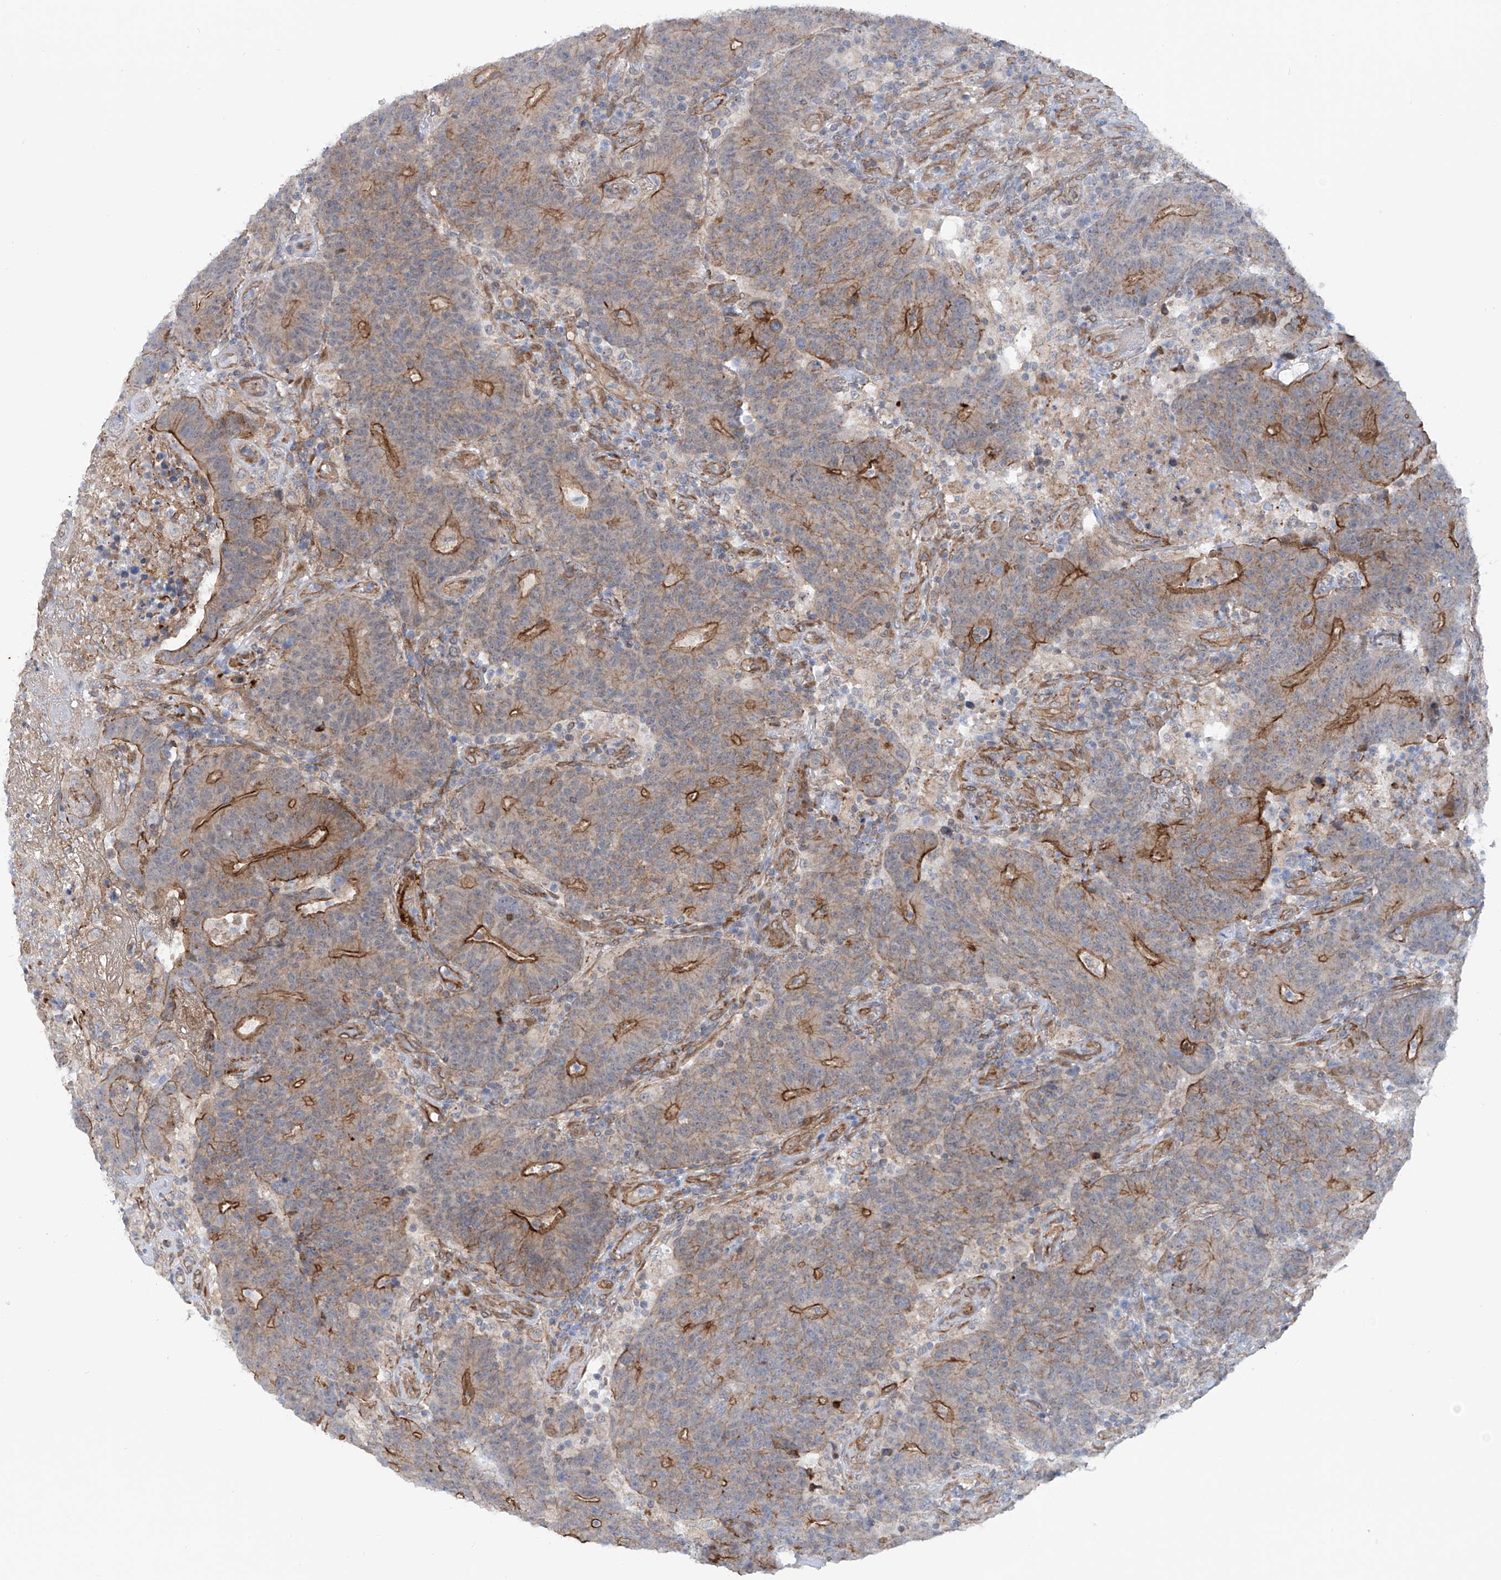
{"staining": {"intensity": "moderate", "quantity": ">75%", "location": "cytoplasmic/membranous"}, "tissue": "colorectal cancer", "cell_type": "Tumor cells", "image_type": "cancer", "snomed": [{"axis": "morphology", "description": "Normal tissue, NOS"}, {"axis": "morphology", "description": "Adenocarcinoma, NOS"}, {"axis": "topography", "description": "Colon"}], "caption": "Colorectal adenocarcinoma was stained to show a protein in brown. There is medium levels of moderate cytoplasmic/membranous expression in approximately >75% of tumor cells. The protein of interest is stained brown, and the nuclei are stained in blue (DAB IHC with brightfield microscopy, high magnification).", "gene": "ZNF490", "patient": {"sex": "female", "age": 75}}